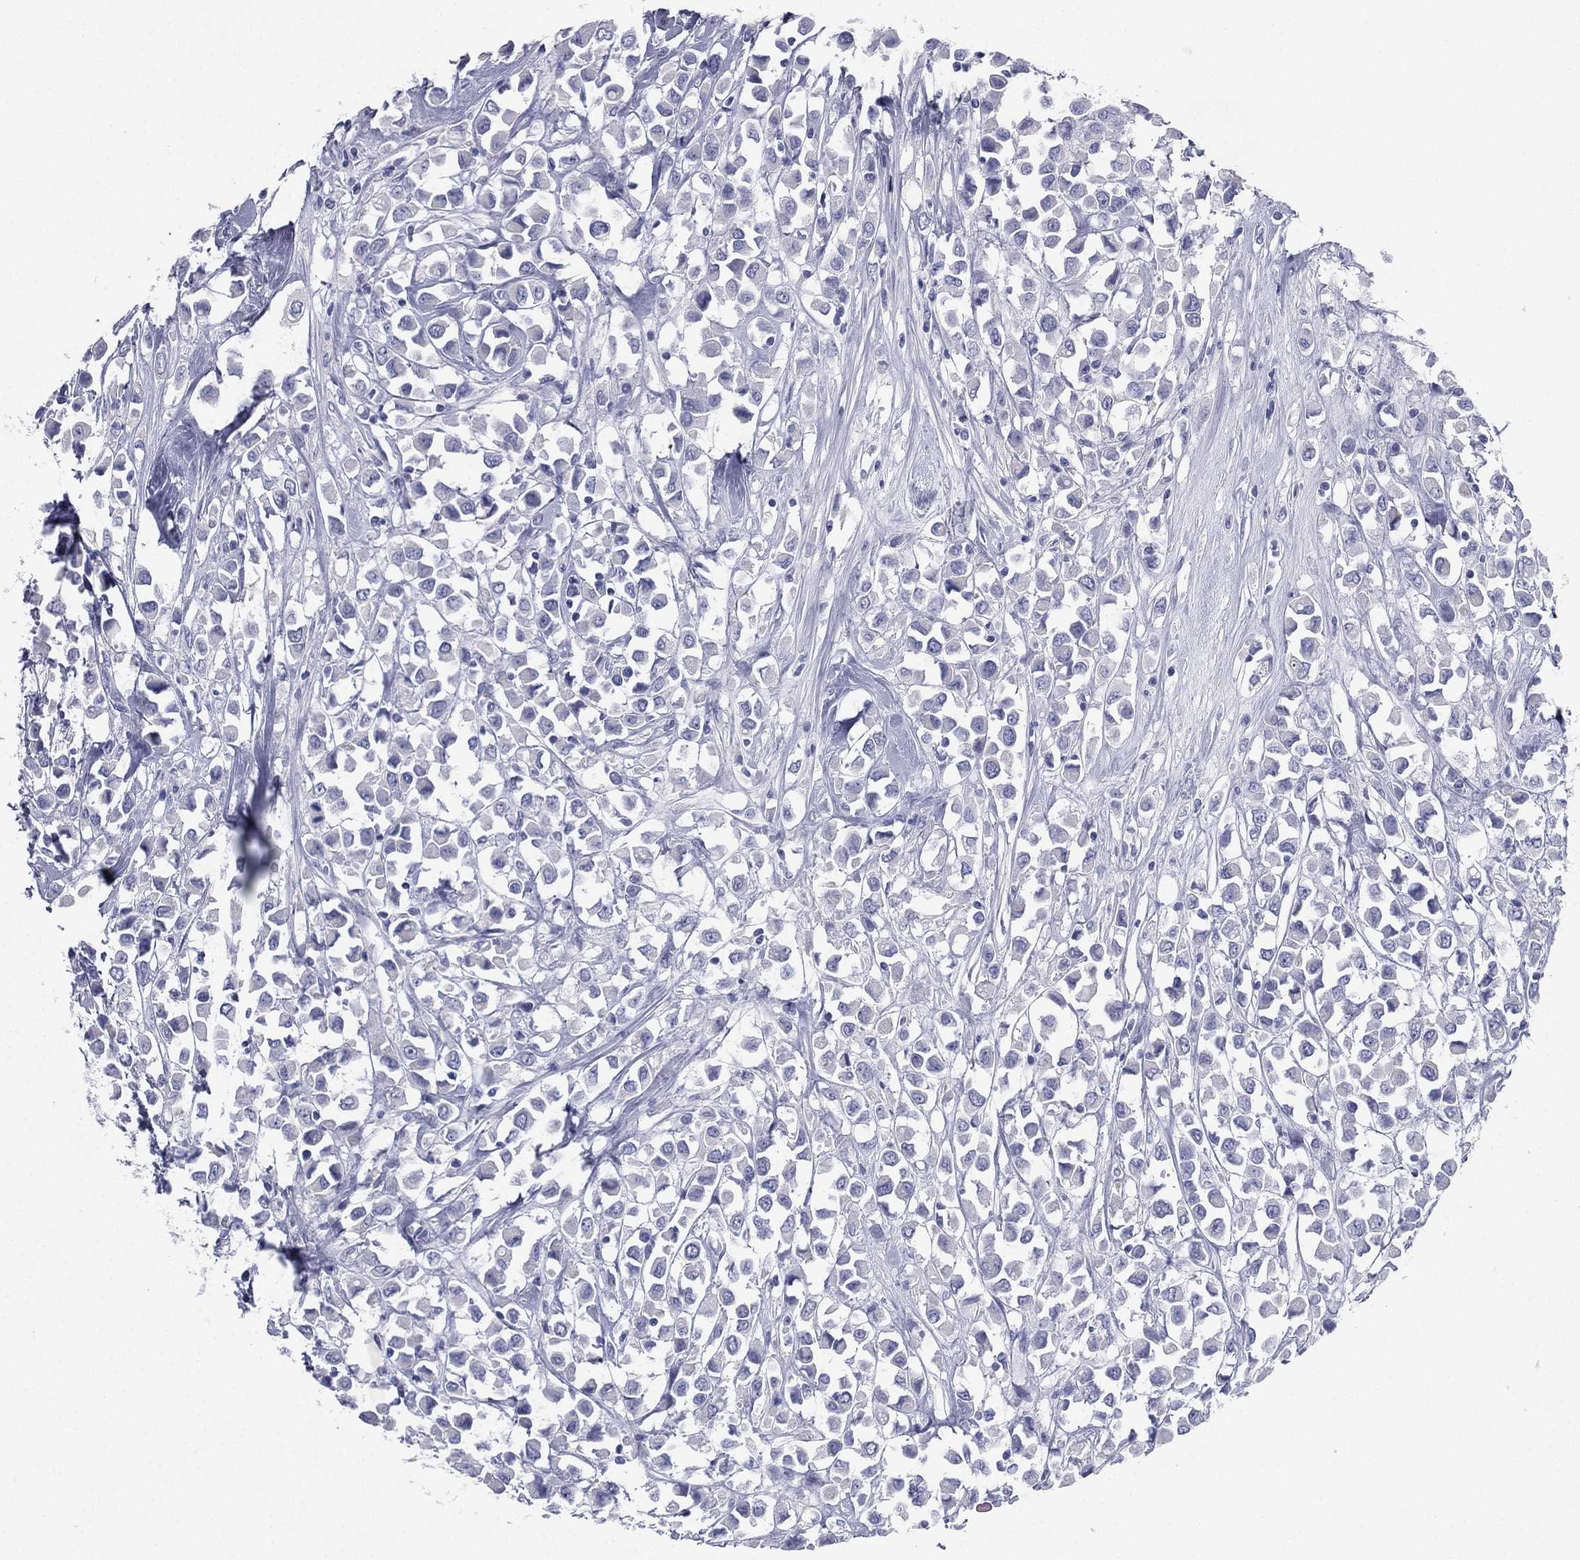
{"staining": {"intensity": "negative", "quantity": "none", "location": "none"}, "tissue": "breast cancer", "cell_type": "Tumor cells", "image_type": "cancer", "snomed": [{"axis": "morphology", "description": "Duct carcinoma"}, {"axis": "topography", "description": "Breast"}], "caption": "Immunohistochemistry (IHC) of human breast cancer (intraductal carcinoma) shows no expression in tumor cells. (Brightfield microscopy of DAB IHC at high magnification).", "gene": "FCER2", "patient": {"sex": "female", "age": 61}}